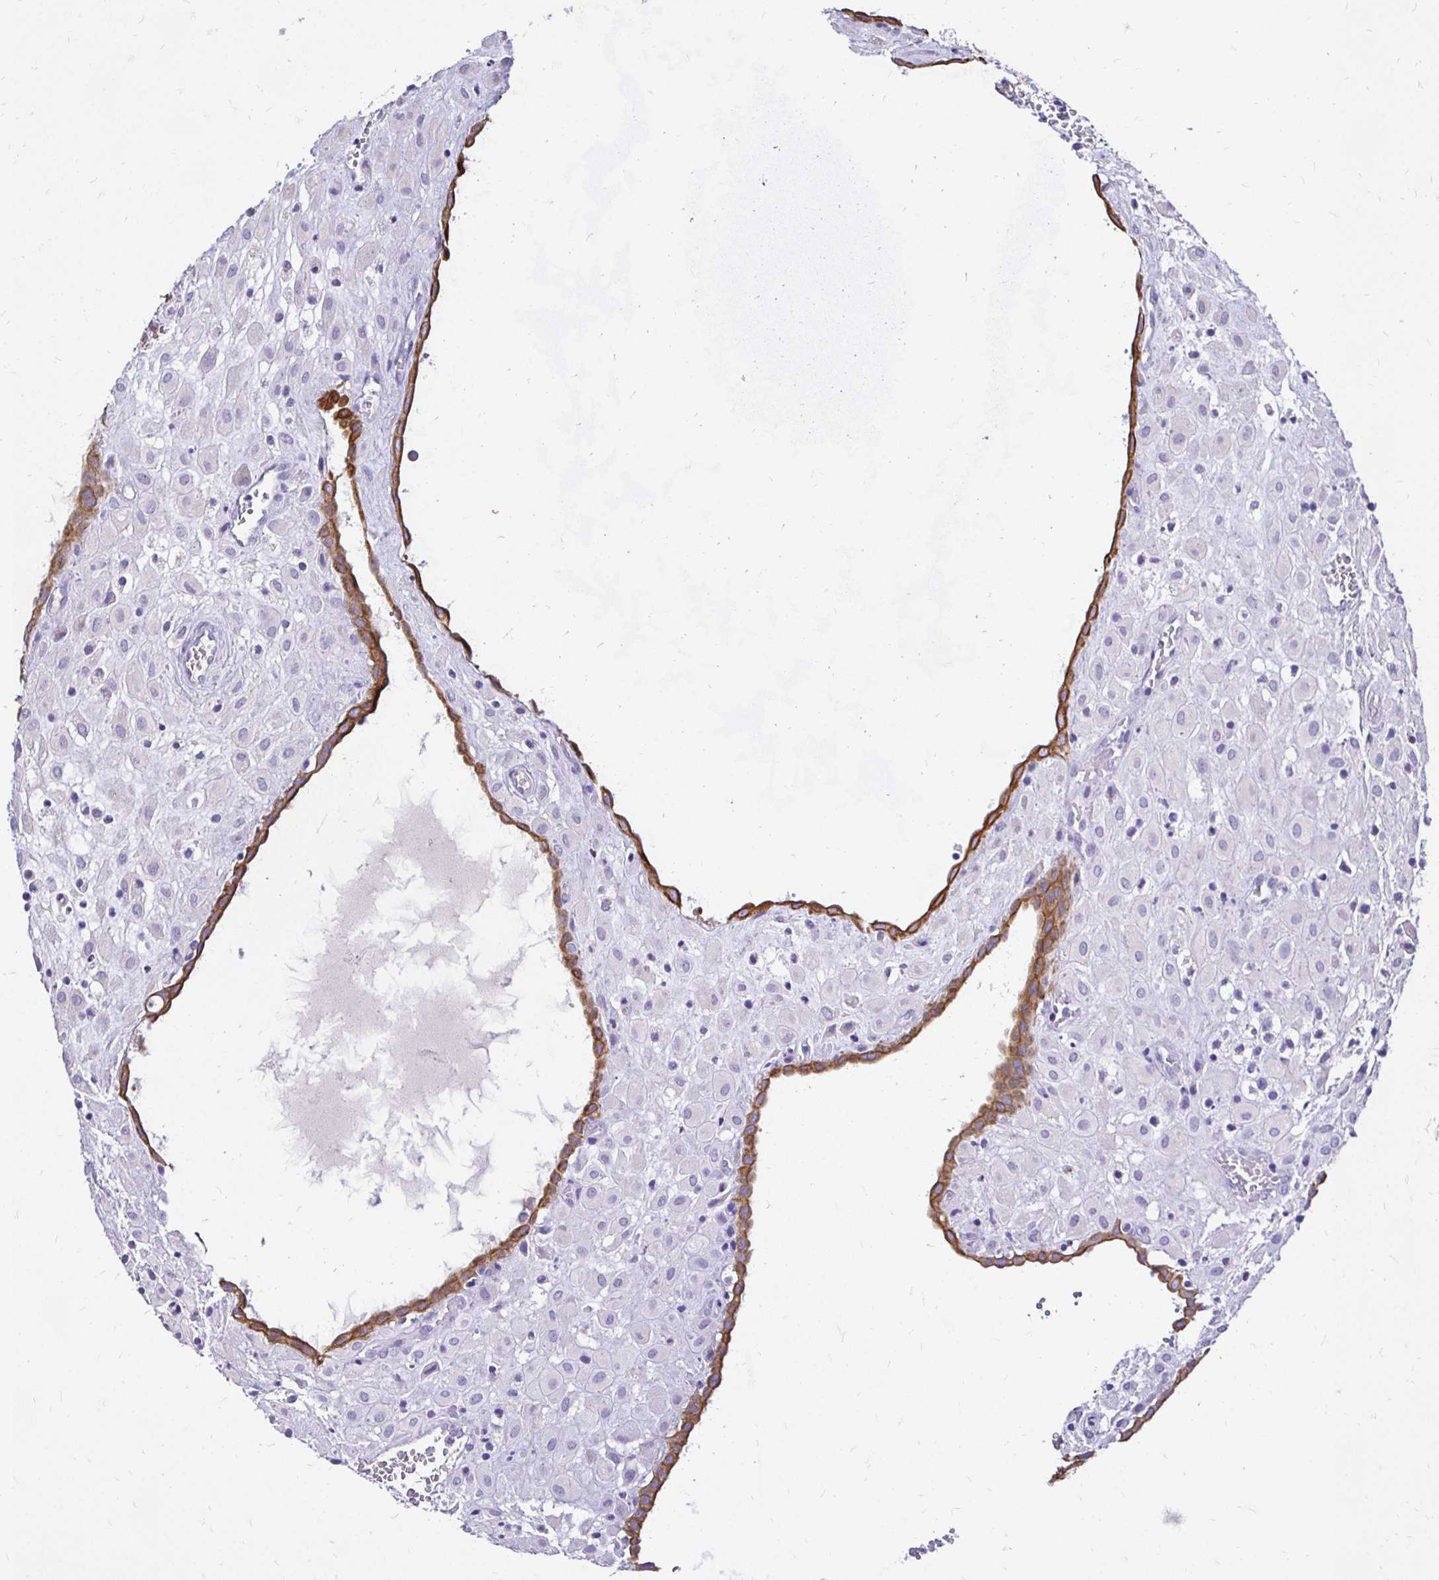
{"staining": {"intensity": "negative", "quantity": "none", "location": "none"}, "tissue": "placenta", "cell_type": "Decidual cells", "image_type": "normal", "snomed": [{"axis": "morphology", "description": "Normal tissue, NOS"}, {"axis": "topography", "description": "Placenta"}], "caption": "Immunohistochemistry micrograph of benign placenta: human placenta stained with DAB exhibits no significant protein expression in decidual cells.", "gene": "TAF1D", "patient": {"sex": "female", "age": 24}}